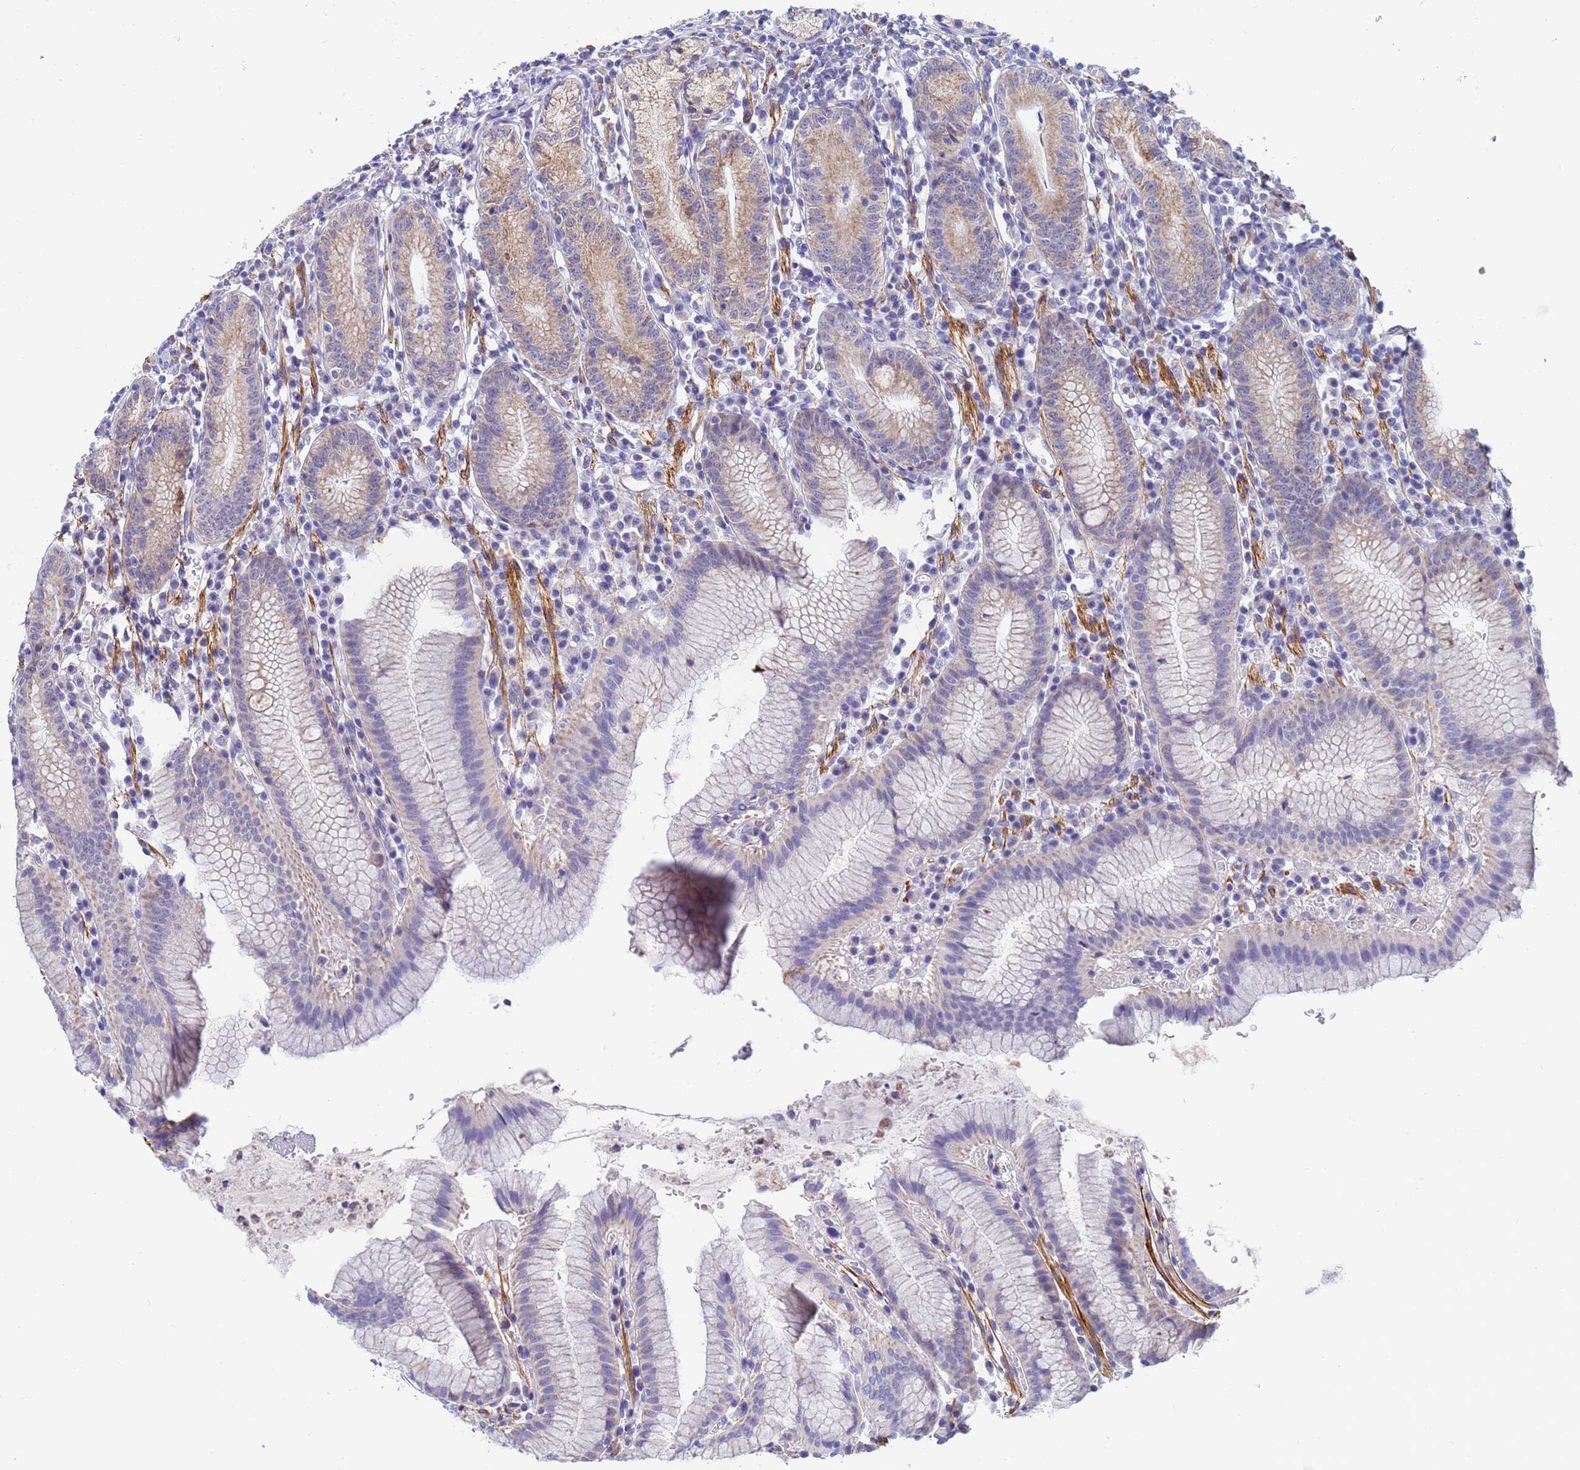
{"staining": {"intensity": "moderate", "quantity": ">75%", "location": "cytoplasmic/membranous"}, "tissue": "stomach", "cell_type": "Glandular cells", "image_type": "normal", "snomed": [{"axis": "morphology", "description": "Normal tissue, NOS"}, {"axis": "topography", "description": "Stomach"}], "caption": "High-power microscopy captured an immunohistochemistry micrograph of normal stomach, revealing moderate cytoplasmic/membranous positivity in about >75% of glandular cells. The protein is stained brown, and the nuclei are stained in blue (DAB IHC with brightfield microscopy, high magnification).", "gene": "SDR39U1", "patient": {"sex": "male", "age": 55}}